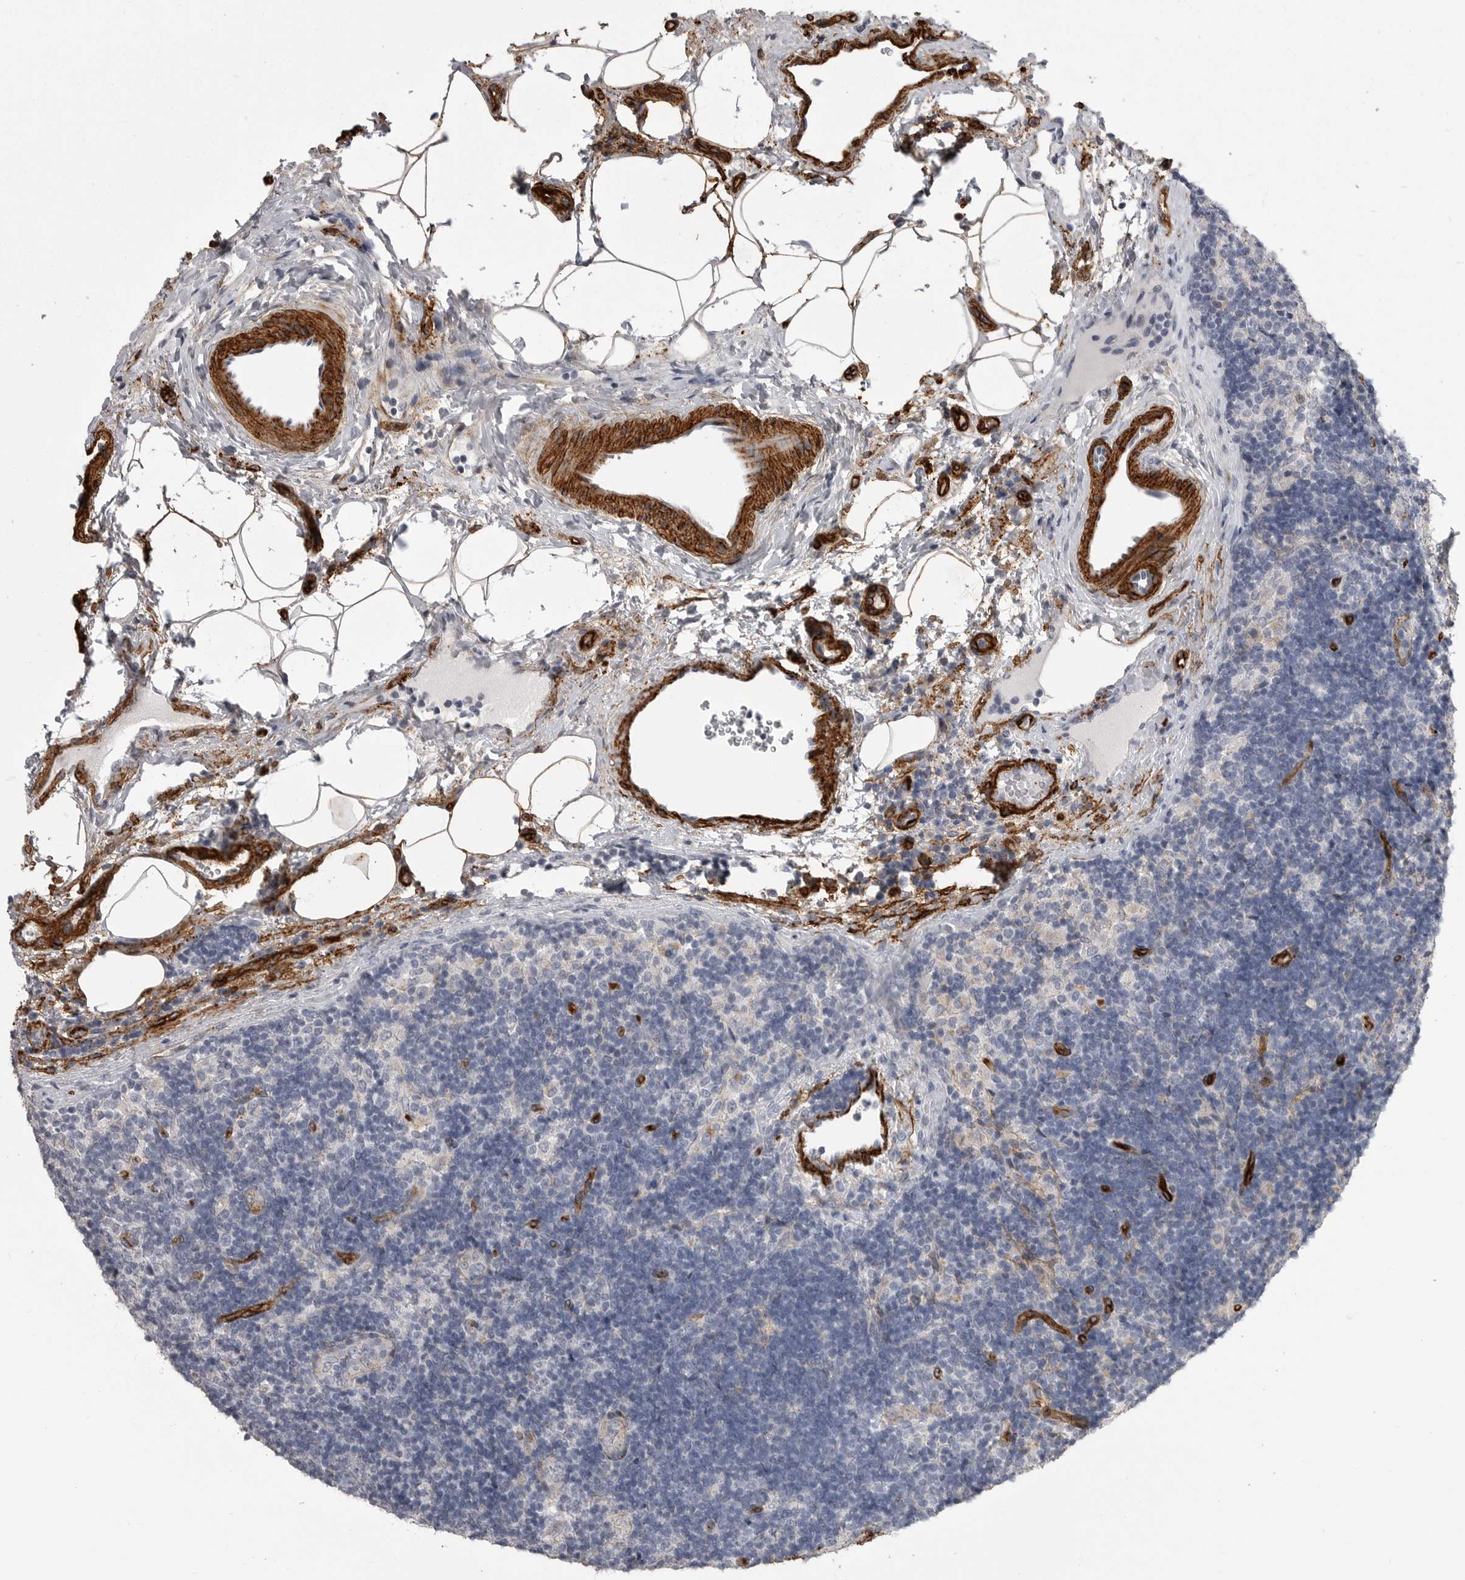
{"staining": {"intensity": "weak", "quantity": "<25%", "location": "cytoplasmic/membranous"}, "tissue": "lymph node", "cell_type": "Germinal center cells", "image_type": "normal", "snomed": [{"axis": "morphology", "description": "Normal tissue, NOS"}, {"axis": "topography", "description": "Lymph node"}], "caption": "Immunohistochemistry (IHC) of benign human lymph node displays no positivity in germinal center cells.", "gene": "AOC3", "patient": {"sex": "female", "age": 22}}